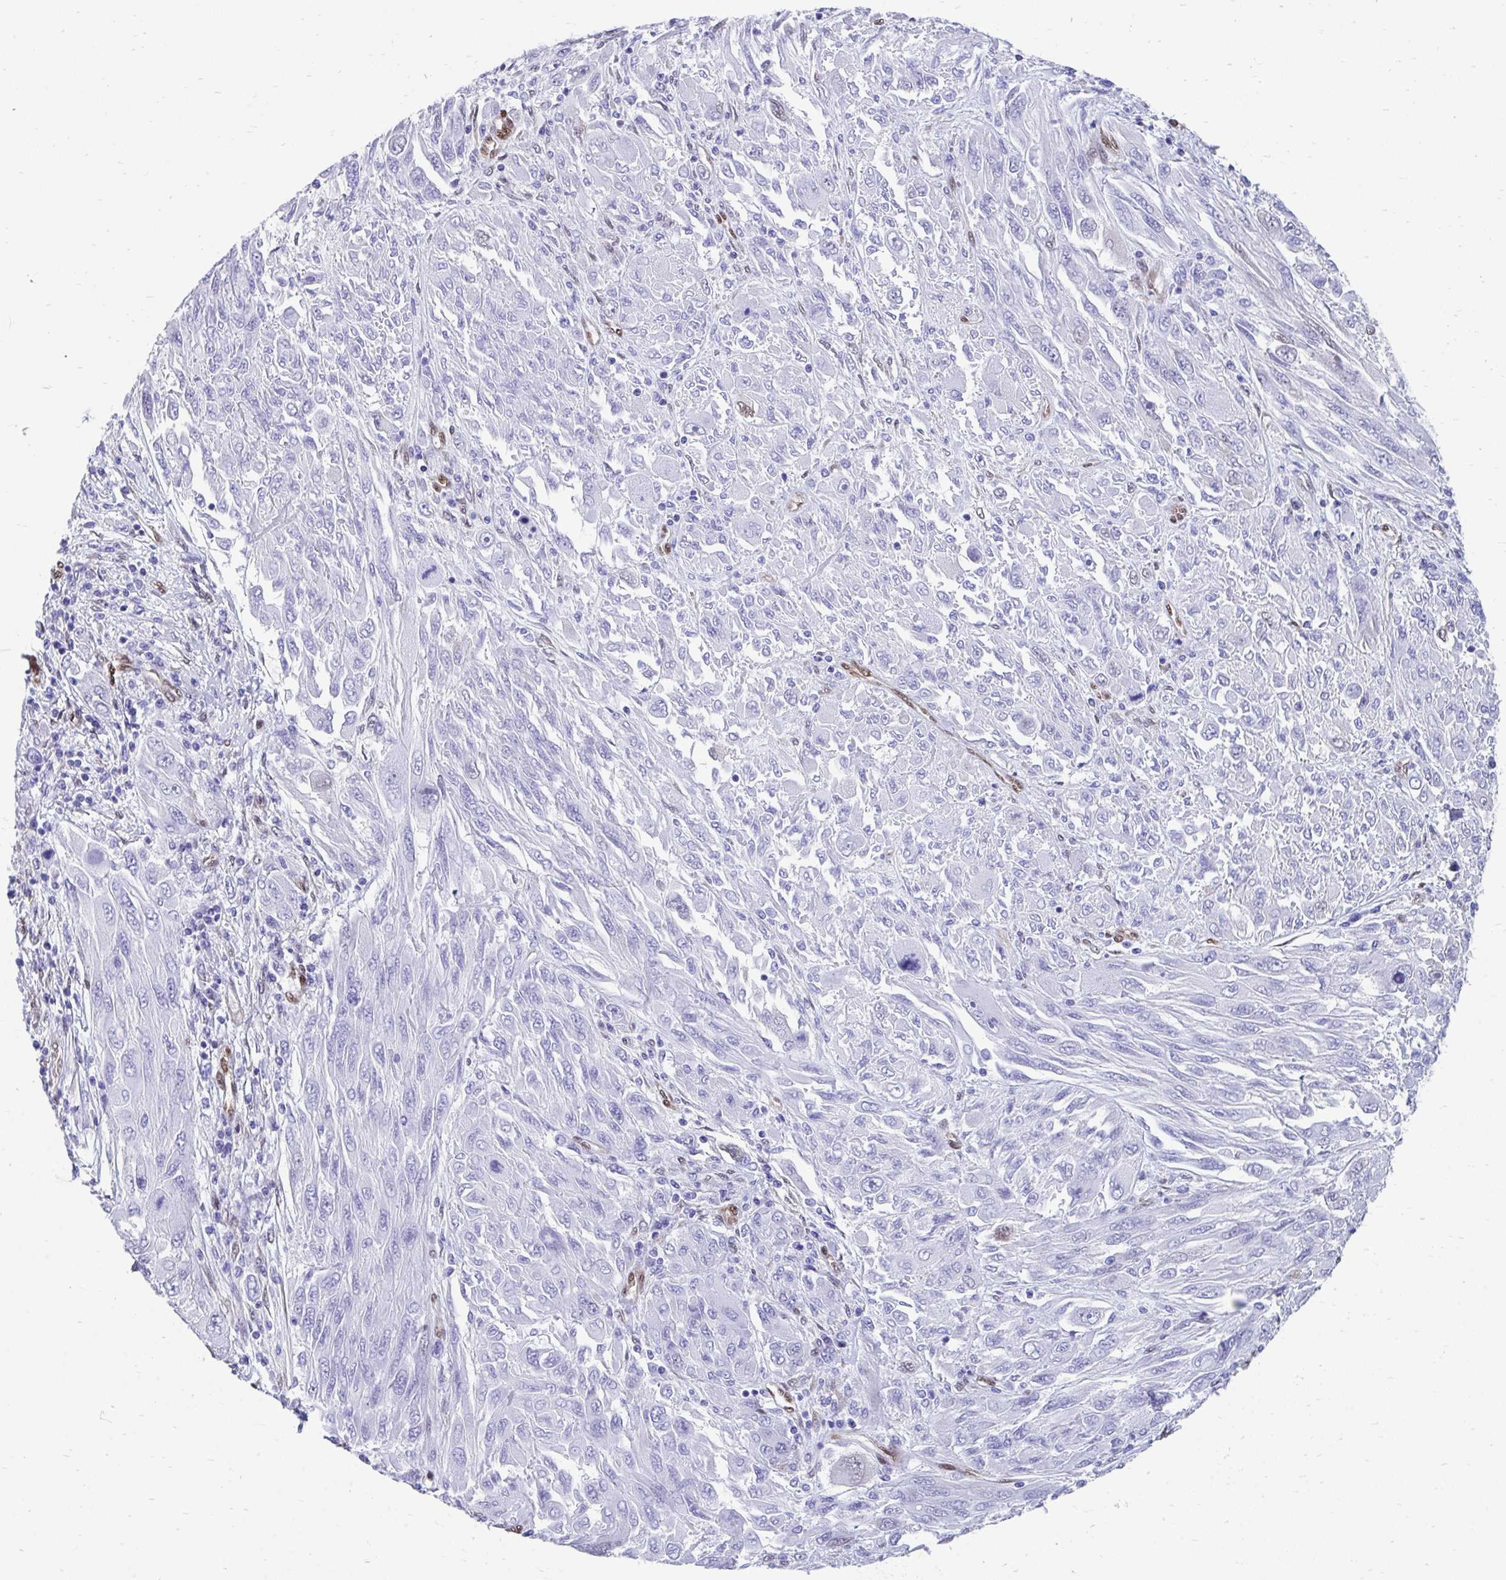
{"staining": {"intensity": "negative", "quantity": "none", "location": "none"}, "tissue": "melanoma", "cell_type": "Tumor cells", "image_type": "cancer", "snomed": [{"axis": "morphology", "description": "Malignant melanoma, NOS"}, {"axis": "topography", "description": "Skin"}], "caption": "Tumor cells are negative for brown protein staining in malignant melanoma.", "gene": "RBPMS", "patient": {"sex": "female", "age": 91}}